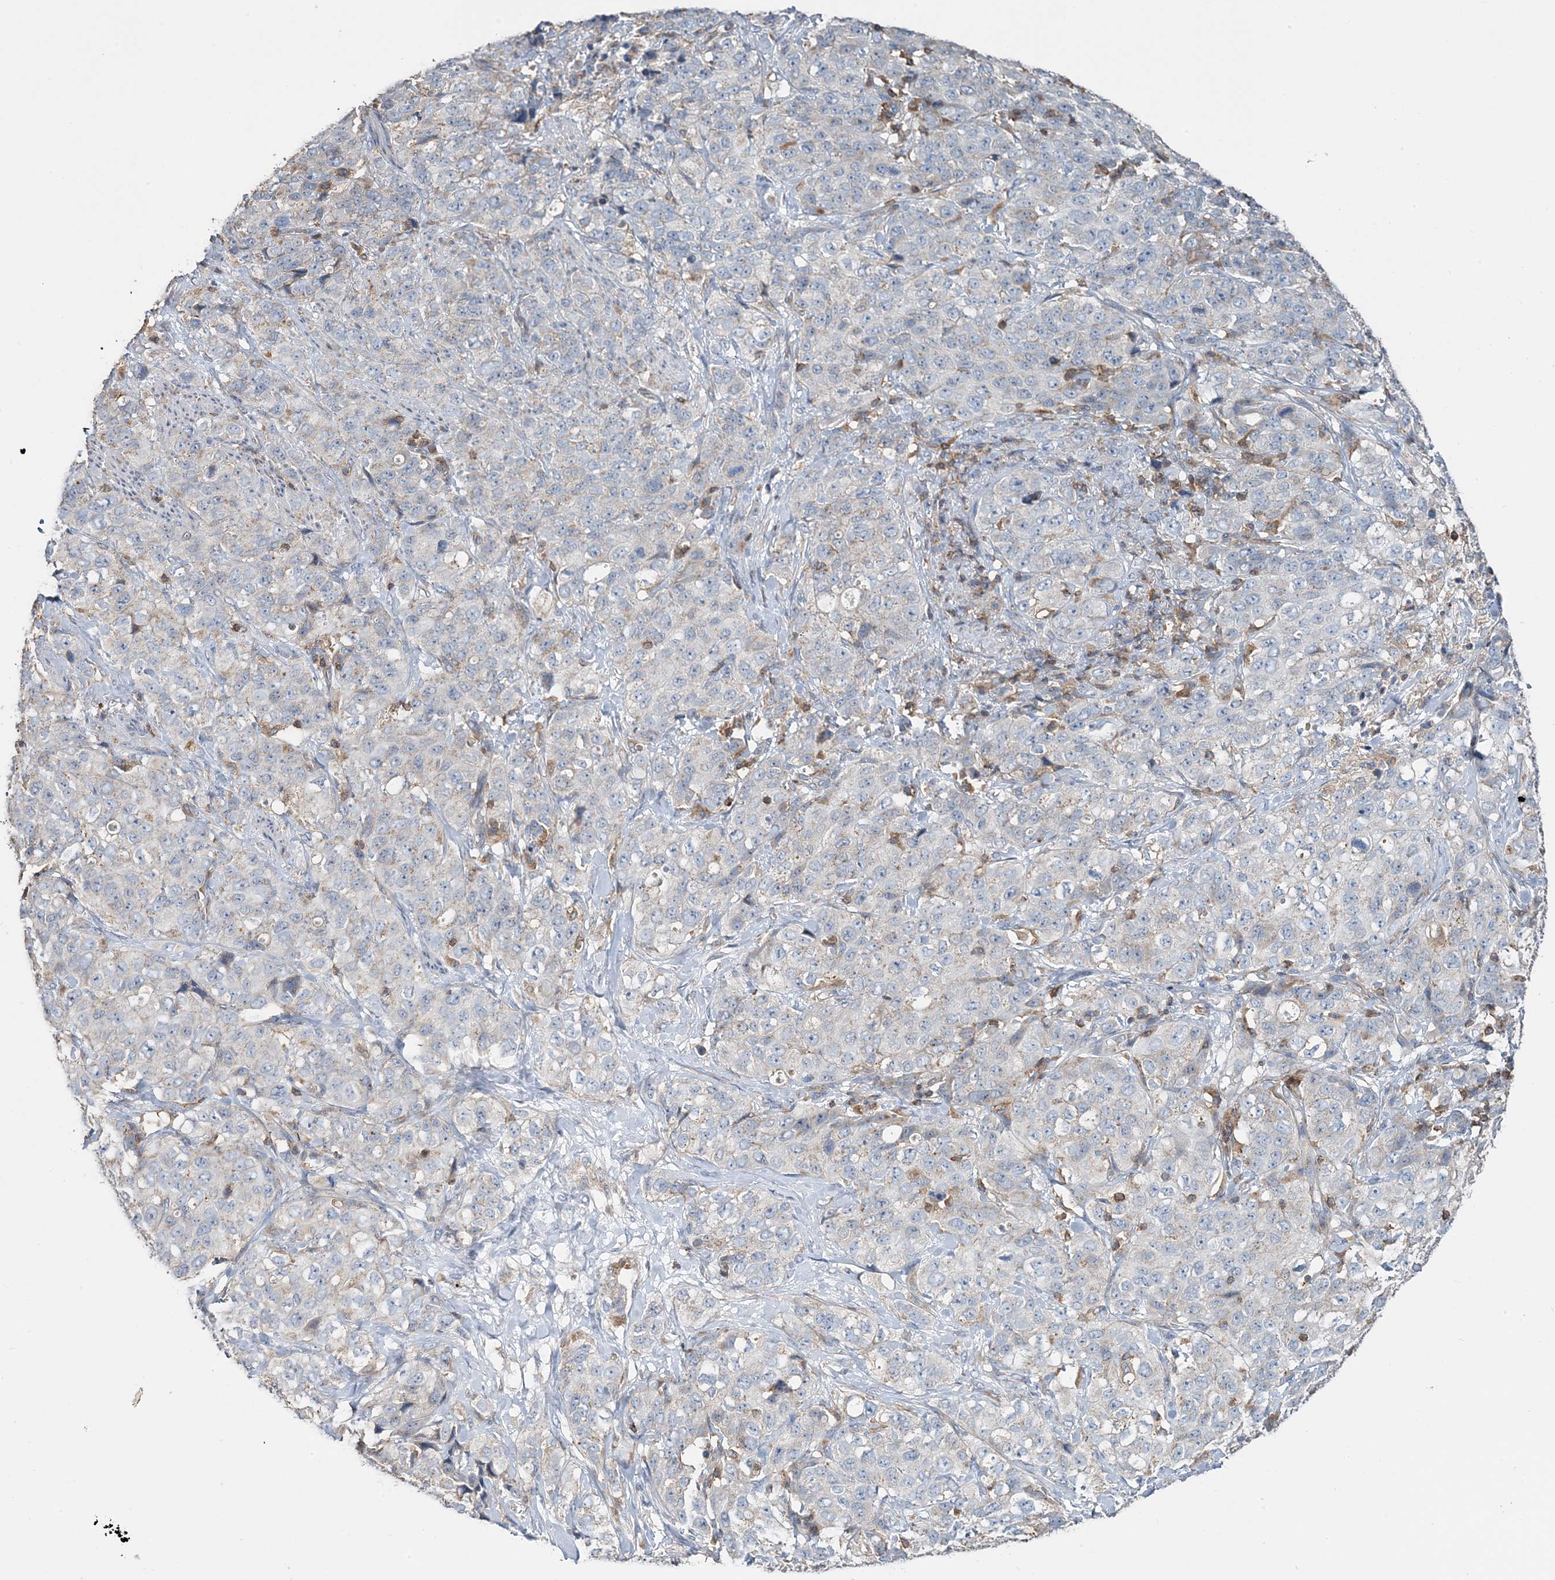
{"staining": {"intensity": "negative", "quantity": "none", "location": "none"}, "tissue": "stomach cancer", "cell_type": "Tumor cells", "image_type": "cancer", "snomed": [{"axis": "morphology", "description": "Adenocarcinoma, NOS"}, {"axis": "topography", "description": "Stomach"}], "caption": "Protein analysis of adenocarcinoma (stomach) reveals no significant positivity in tumor cells.", "gene": "TMLHE", "patient": {"sex": "male", "age": 48}}